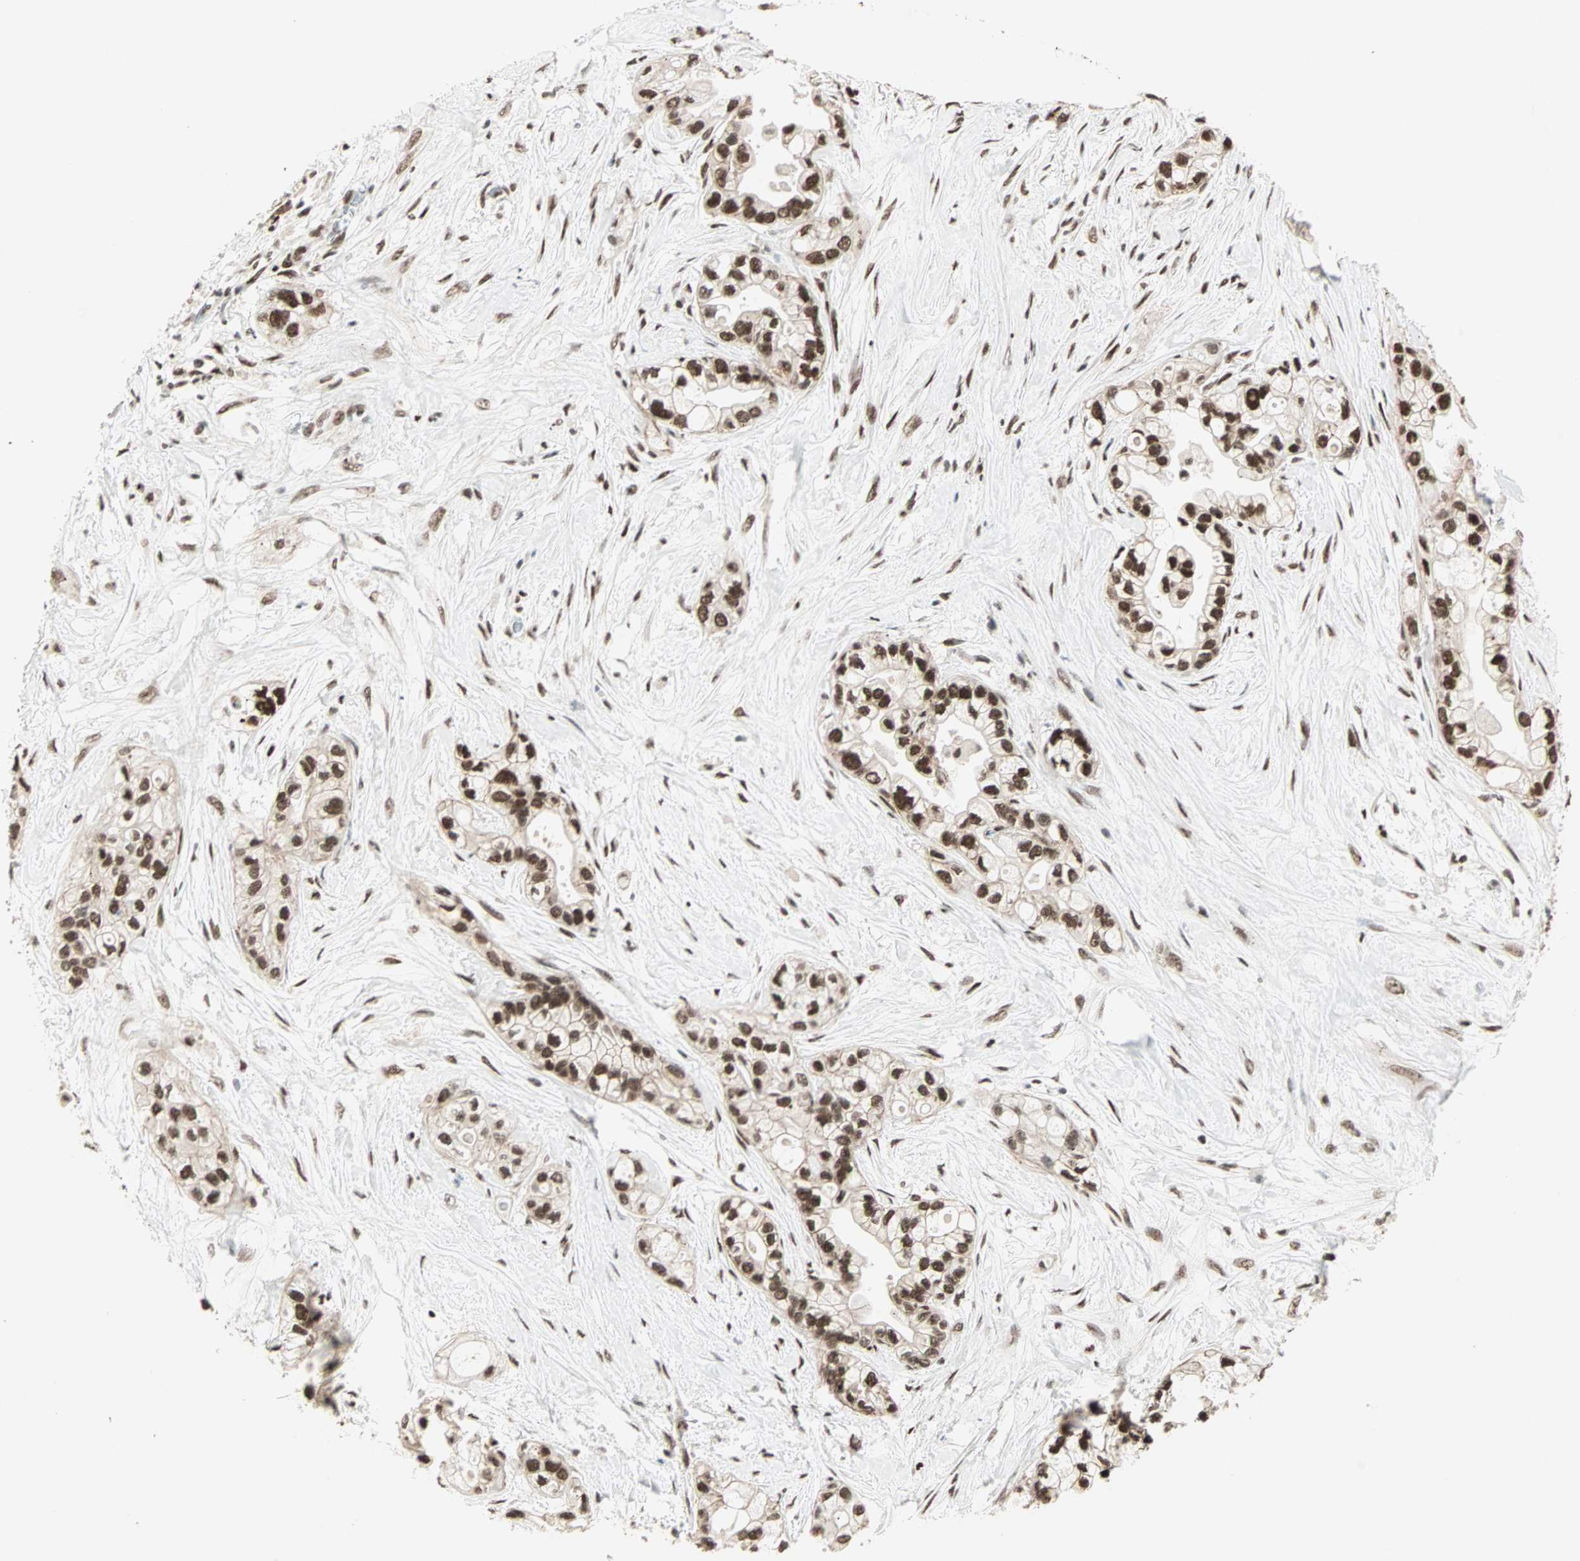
{"staining": {"intensity": "strong", "quantity": ">75%", "location": "nuclear"}, "tissue": "pancreatic cancer", "cell_type": "Tumor cells", "image_type": "cancer", "snomed": [{"axis": "morphology", "description": "Adenocarcinoma, NOS"}, {"axis": "topography", "description": "Pancreas"}], "caption": "Adenocarcinoma (pancreatic) stained with a brown dye exhibits strong nuclear positive positivity in approximately >75% of tumor cells.", "gene": "BLM", "patient": {"sex": "female", "age": 77}}